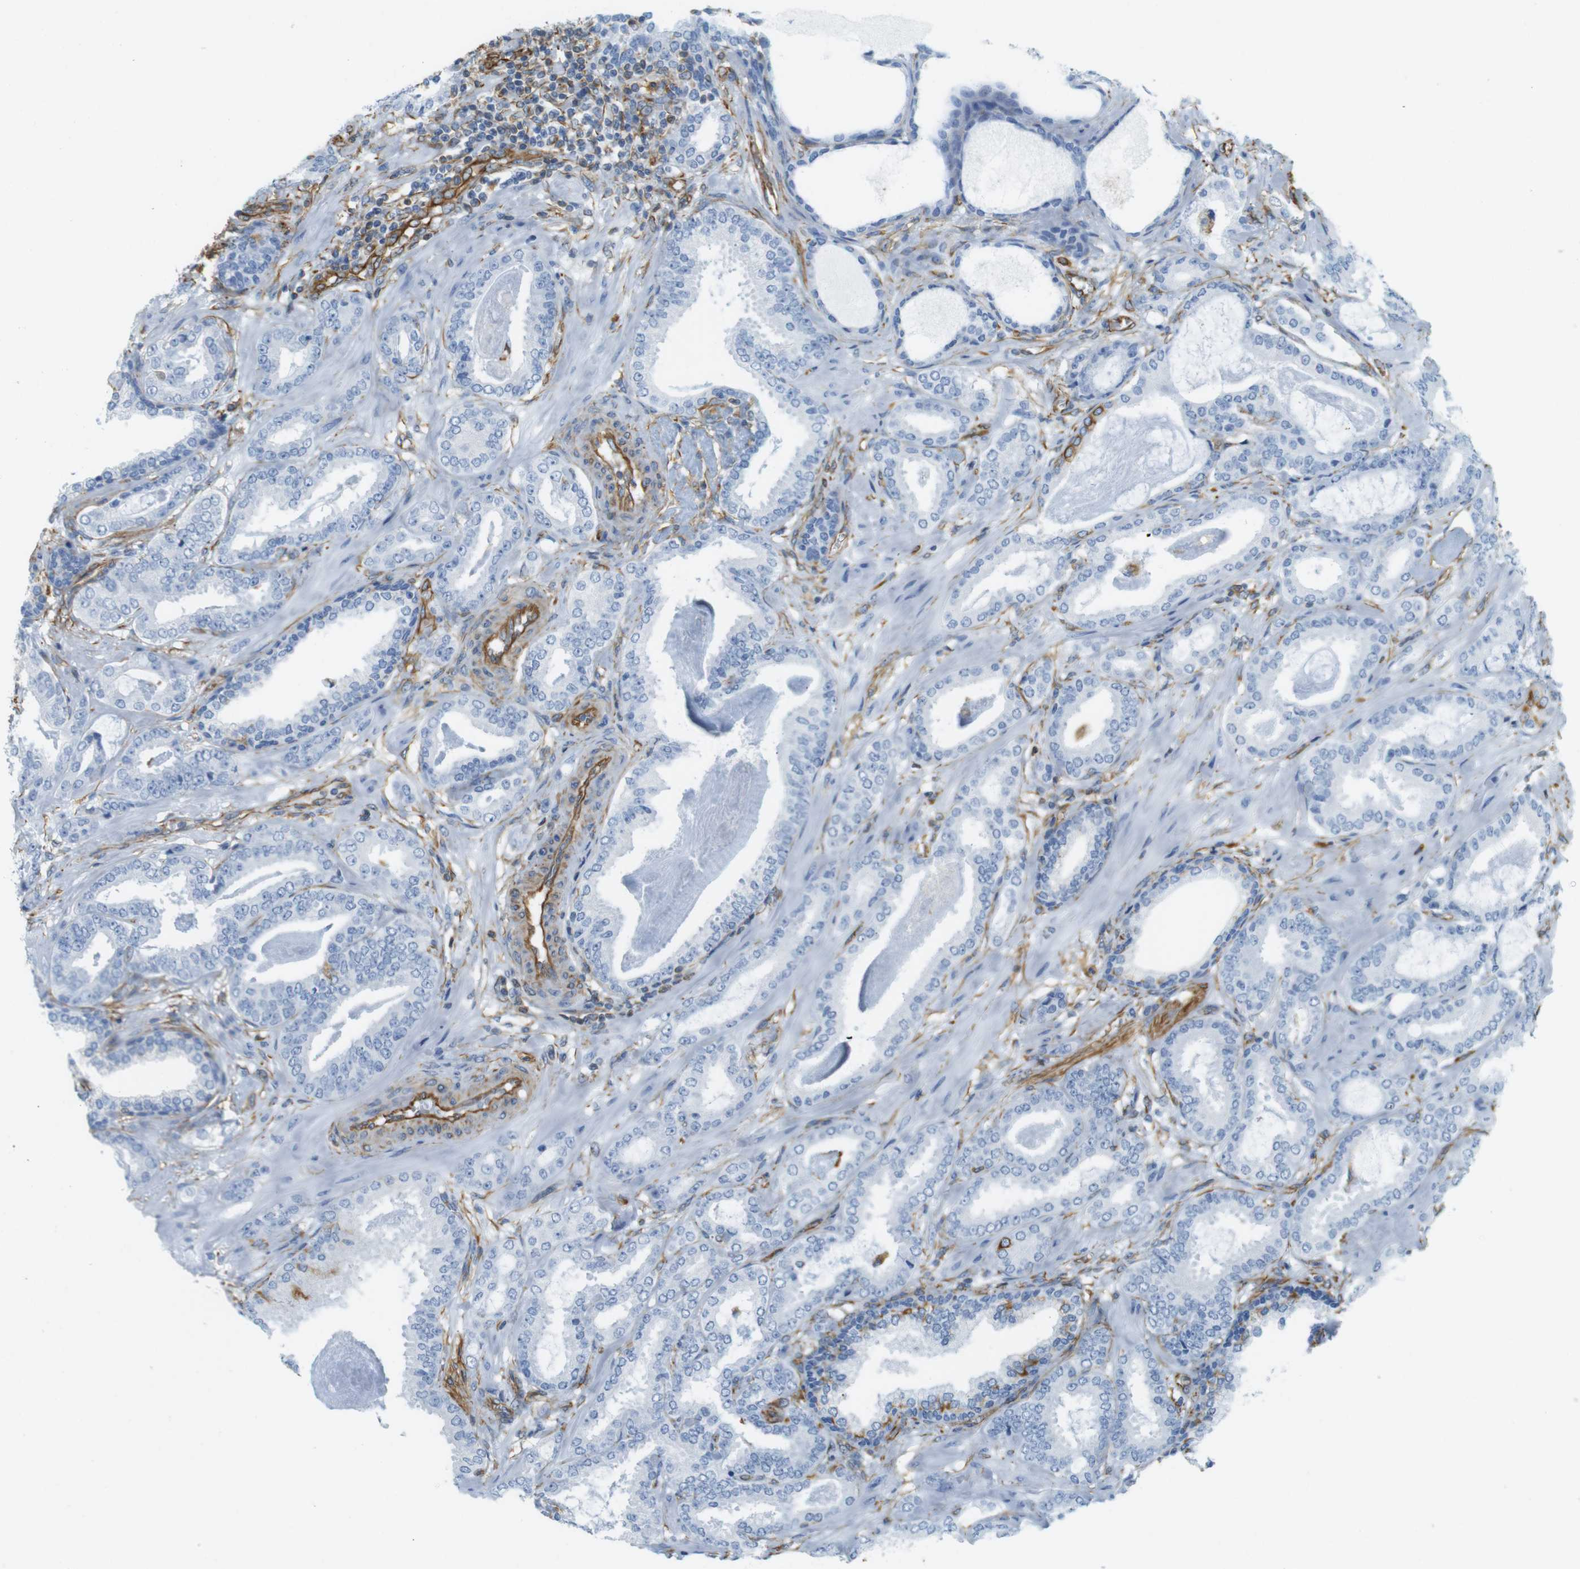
{"staining": {"intensity": "negative", "quantity": "none", "location": "none"}, "tissue": "prostate cancer", "cell_type": "Tumor cells", "image_type": "cancer", "snomed": [{"axis": "morphology", "description": "Adenocarcinoma, Low grade"}, {"axis": "topography", "description": "Prostate"}], "caption": "Tumor cells are negative for protein expression in human prostate low-grade adenocarcinoma.", "gene": "MS4A10", "patient": {"sex": "male", "age": 53}}